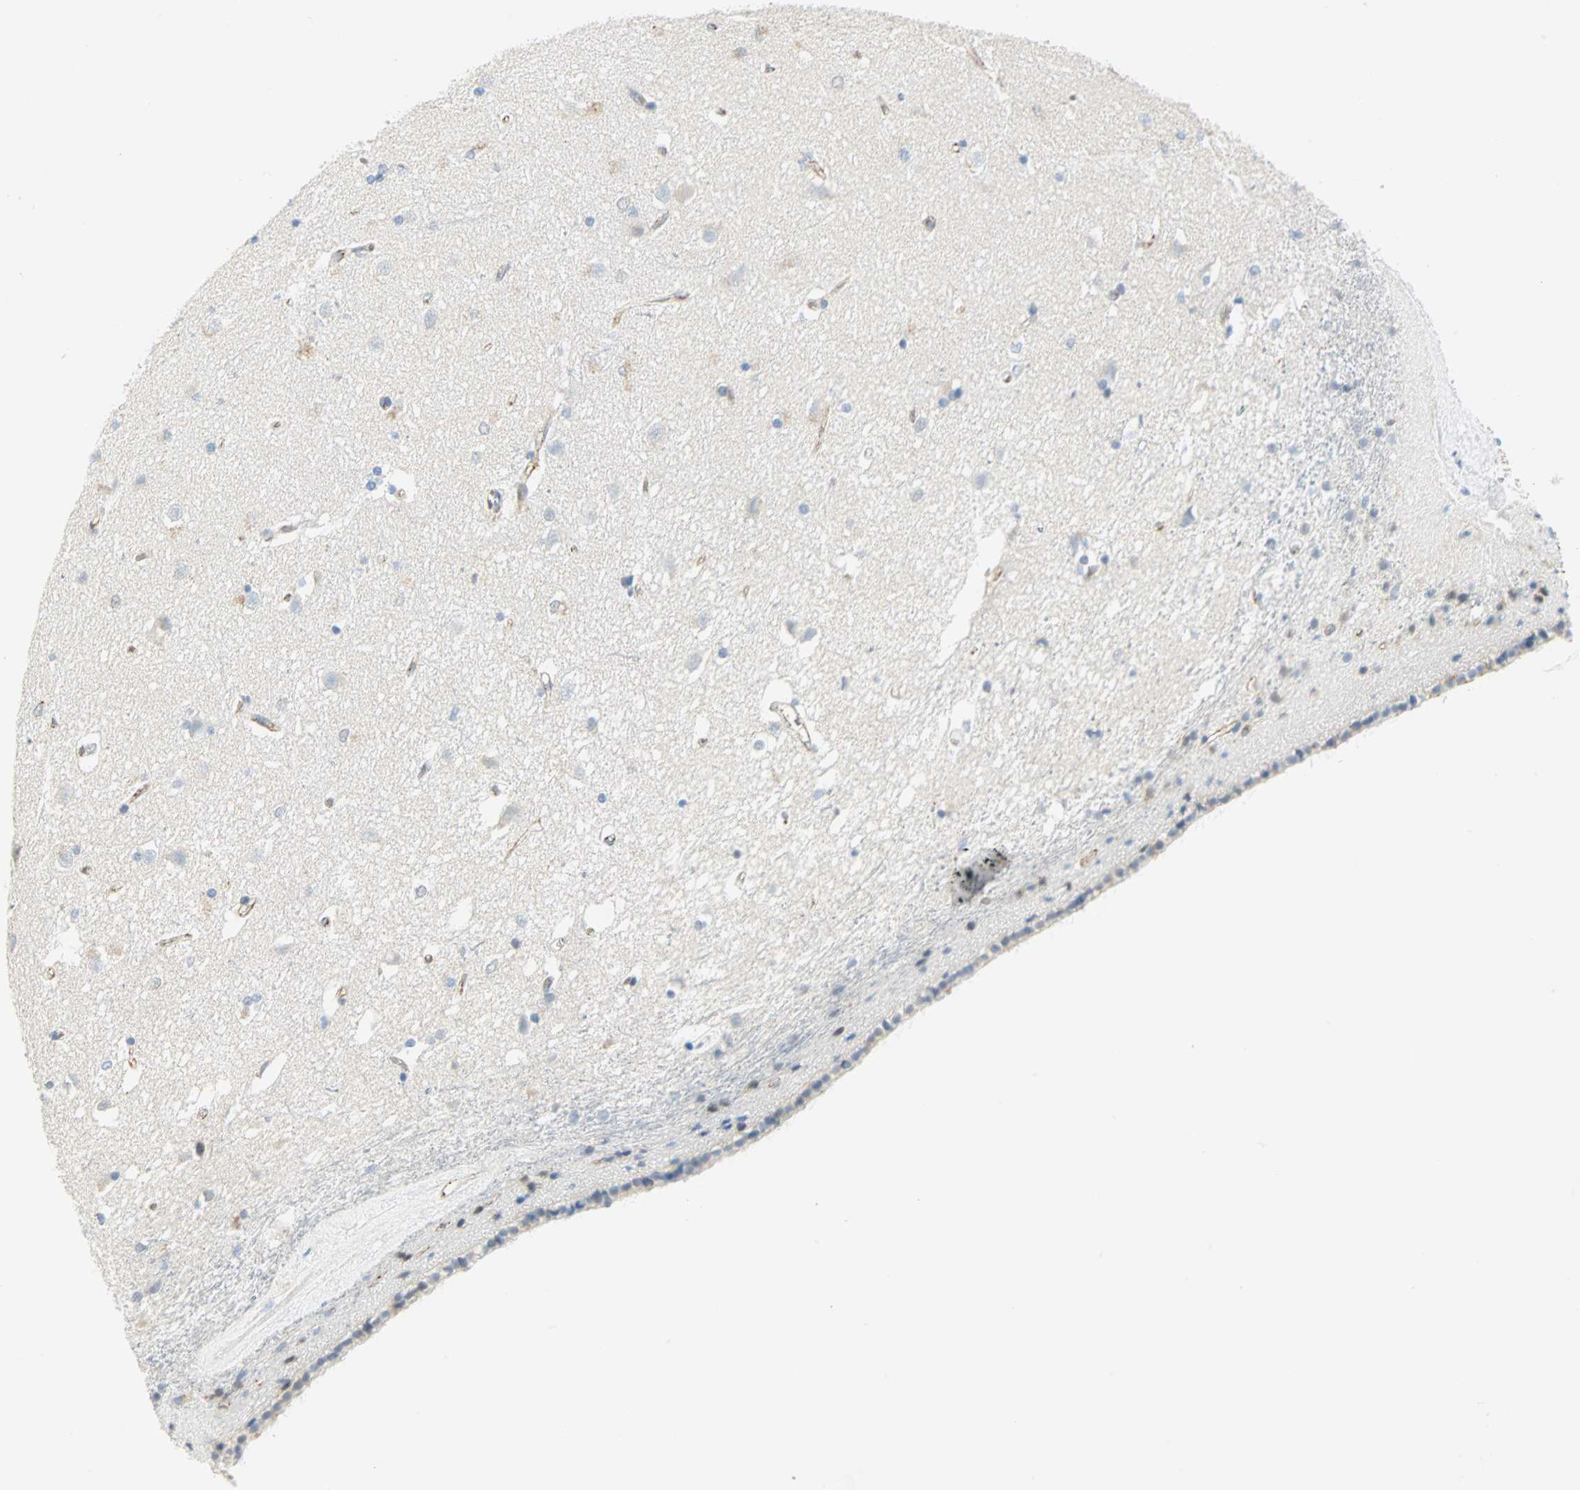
{"staining": {"intensity": "weak", "quantity": "<25%", "location": "cytoplasmic/membranous"}, "tissue": "caudate", "cell_type": "Glial cells", "image_type": "normal", "snomed": [{"axis": "morphology", "description": "Normal tissue, NOS"}, {"axis": "topography", "description": "Lateral ventricle wall"}], "caption": "Immunohistochemical staining of unremarkable caudate shows no significant staining in glial cells.", "gene": "VPS9D1", "patient": {"sex": "female", "age": 19}}